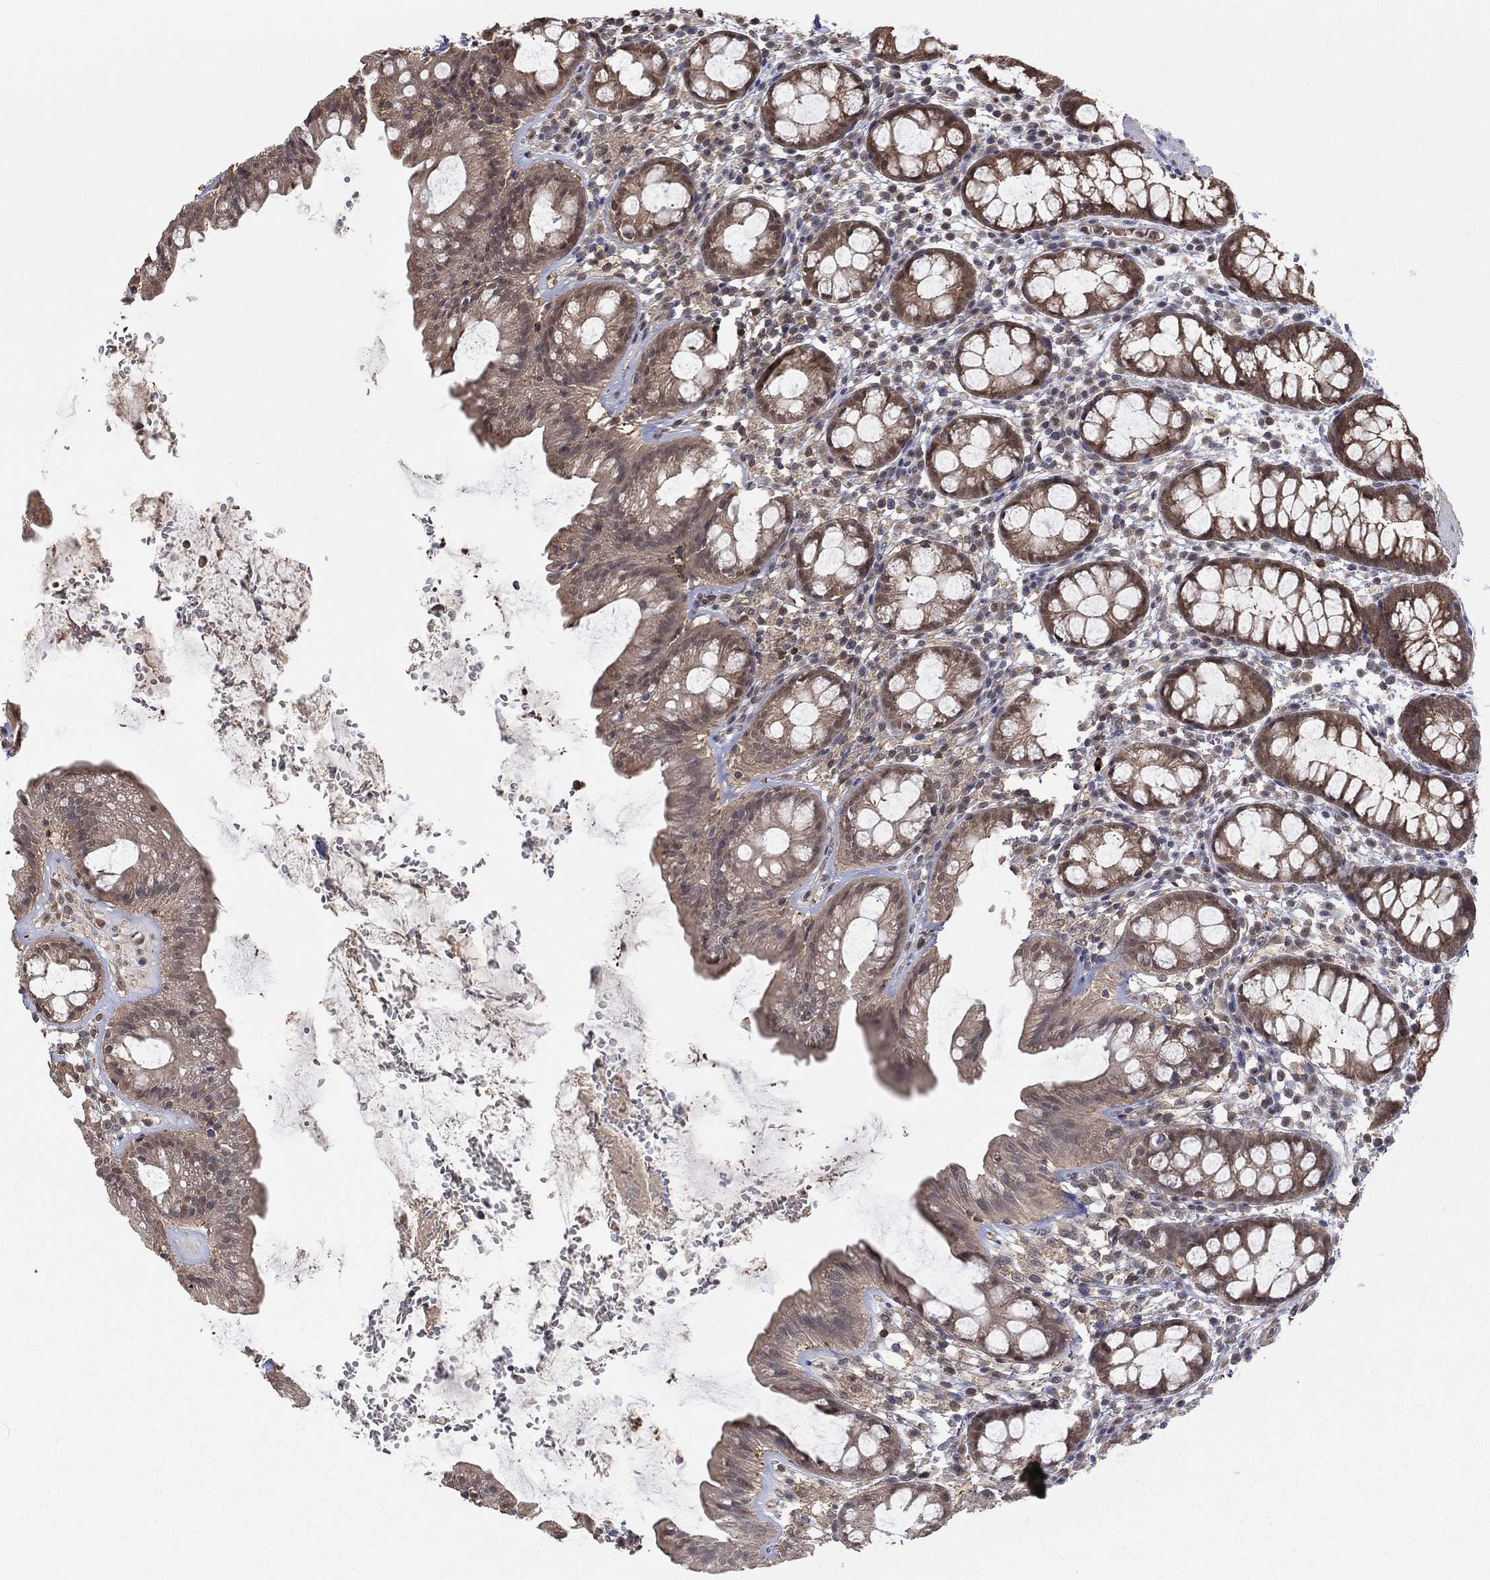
{"staining": {"intensity": "moderate", "quantity": "25%-75%", "location": "cytoplasmic/membranous"}, "tissue": "rectum", "cell_type": "Glandular cells", "image_type": "normal", "snomed": [{"axis": "morphology", "description": "Normal tissue, NOS"}, {"axis": "topography", "description": "Rectum"}], "caption": "IHC histopathology image of unremarkable rectum: human rectum stained using immunohistochemistry (IHC) displays medium levels of moderate protein expression localized specifically in the cytoplasmic/membranous of glandular cells, appearing as a cytoplasmic/membranous brown color.", "gene": "RNF114", "patient": {"sex": "male", "age": 57}}